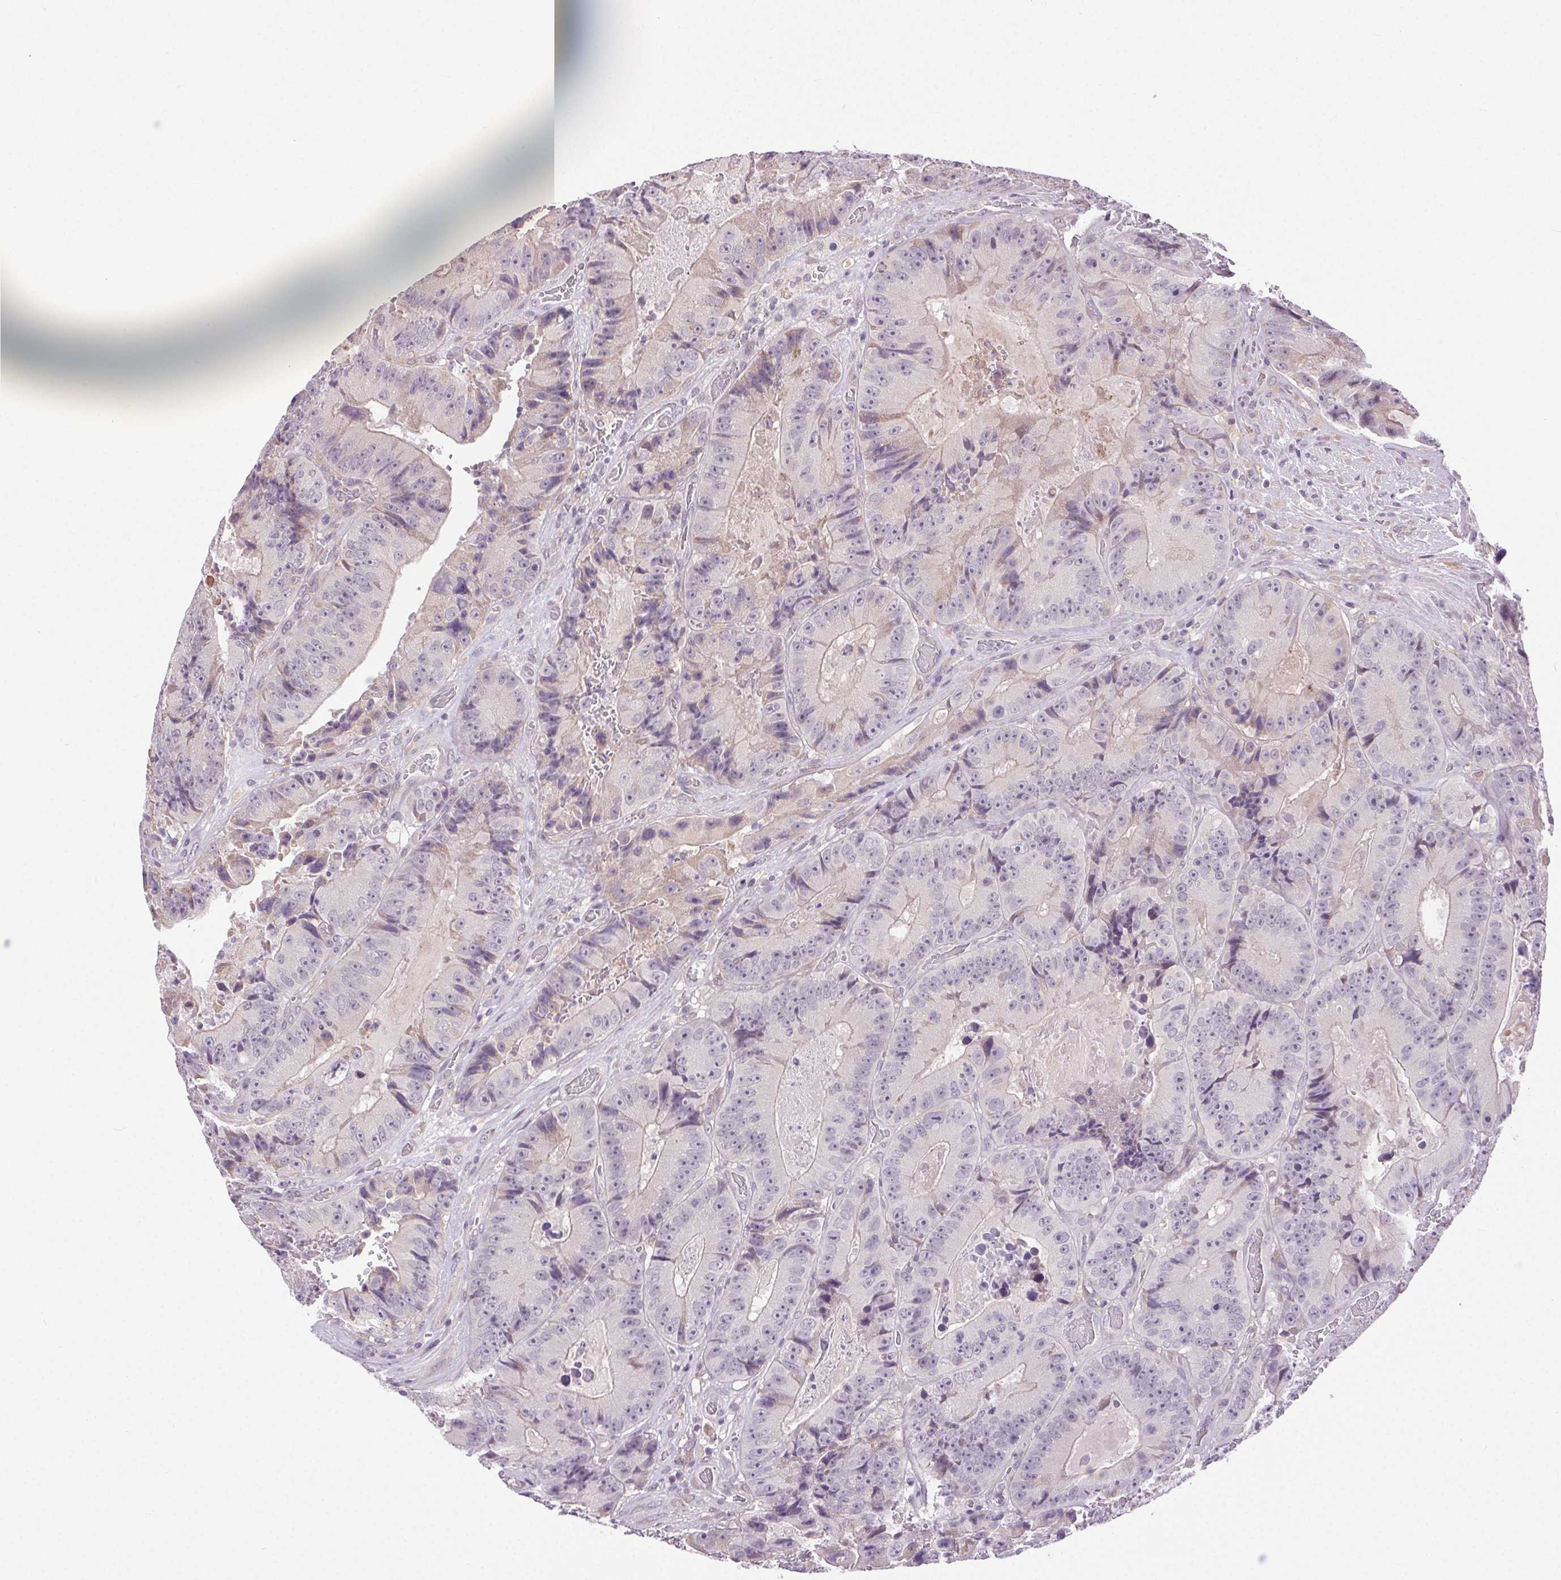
{"staining": {"intensity": "negative", "quantity": "none", "location": "none"}, "tissue": "colorectal cancer", "cell_type": "Tumor cells", "image_type": "cancer", "snomed": [{"axis": "morphology", "description": "Adenocarcinoma, NOS"}, {"axis": "topography", "description": "Colon"}], "caption": "Tumor cells show no significant protein positivity in colorectal adenocarcinoma.", "gene": "SYT11", "patient": {"sex": "female", "age": 86}}